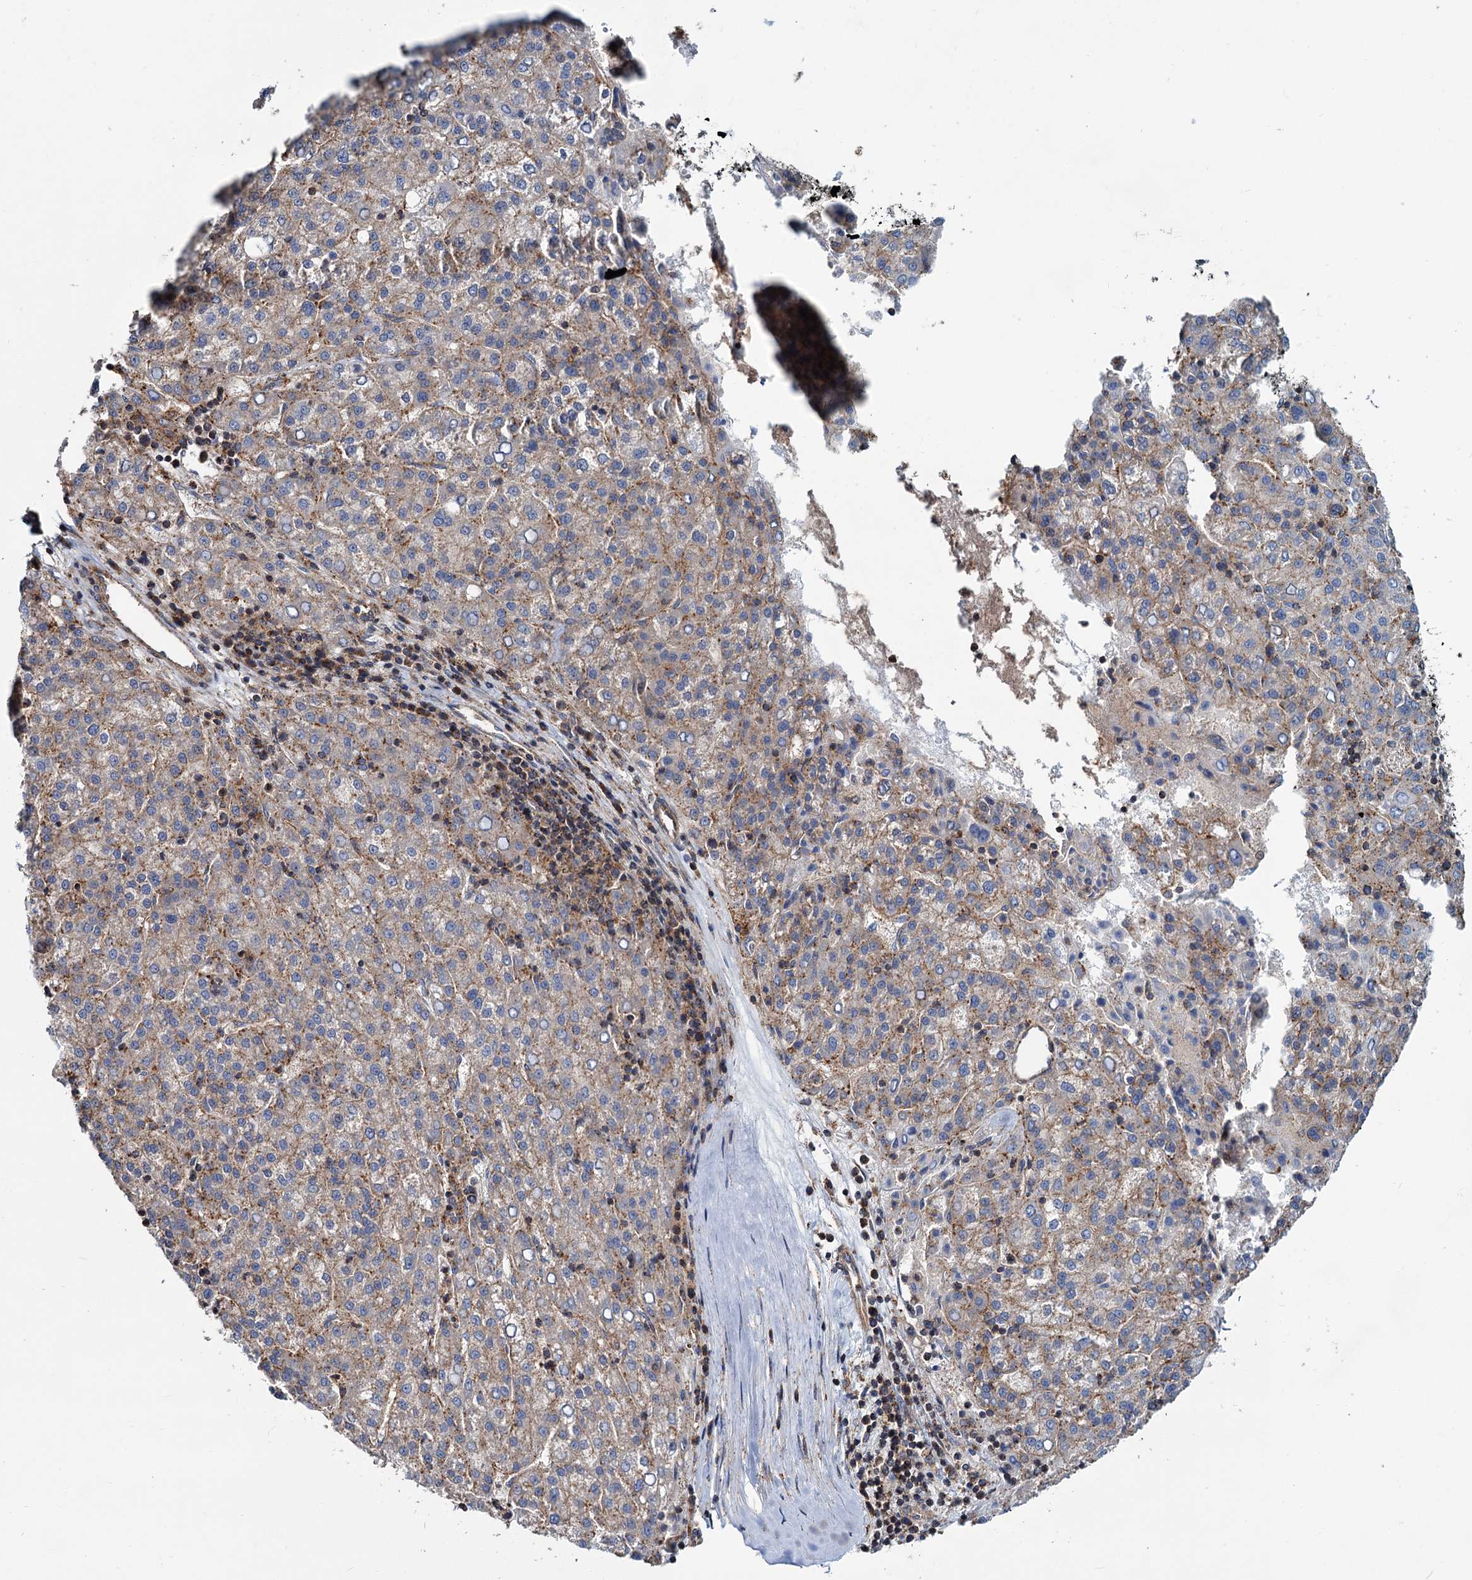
{"staining": {"intensity": "weak", "quantity": ">75%", "location": "cytoplasmic/membranous"}, "tissue": "liver cancer", "cell_type": "Tumor cells", "image_type": "cancer", "snomed": [{"axis": "morphology", "description": "Carcinoma, Hepatocellular, NOS"}, {"axis": "topography", "description": "Liver"}], "caption": "Human liver hepatocellular carcinoma stained with a brown dye shows weak cytoplasmic/membranous positive staining in about >75% of tumor cells.", "gene": "PSEN1", "patient": {"sex": "female", "age": 58}}